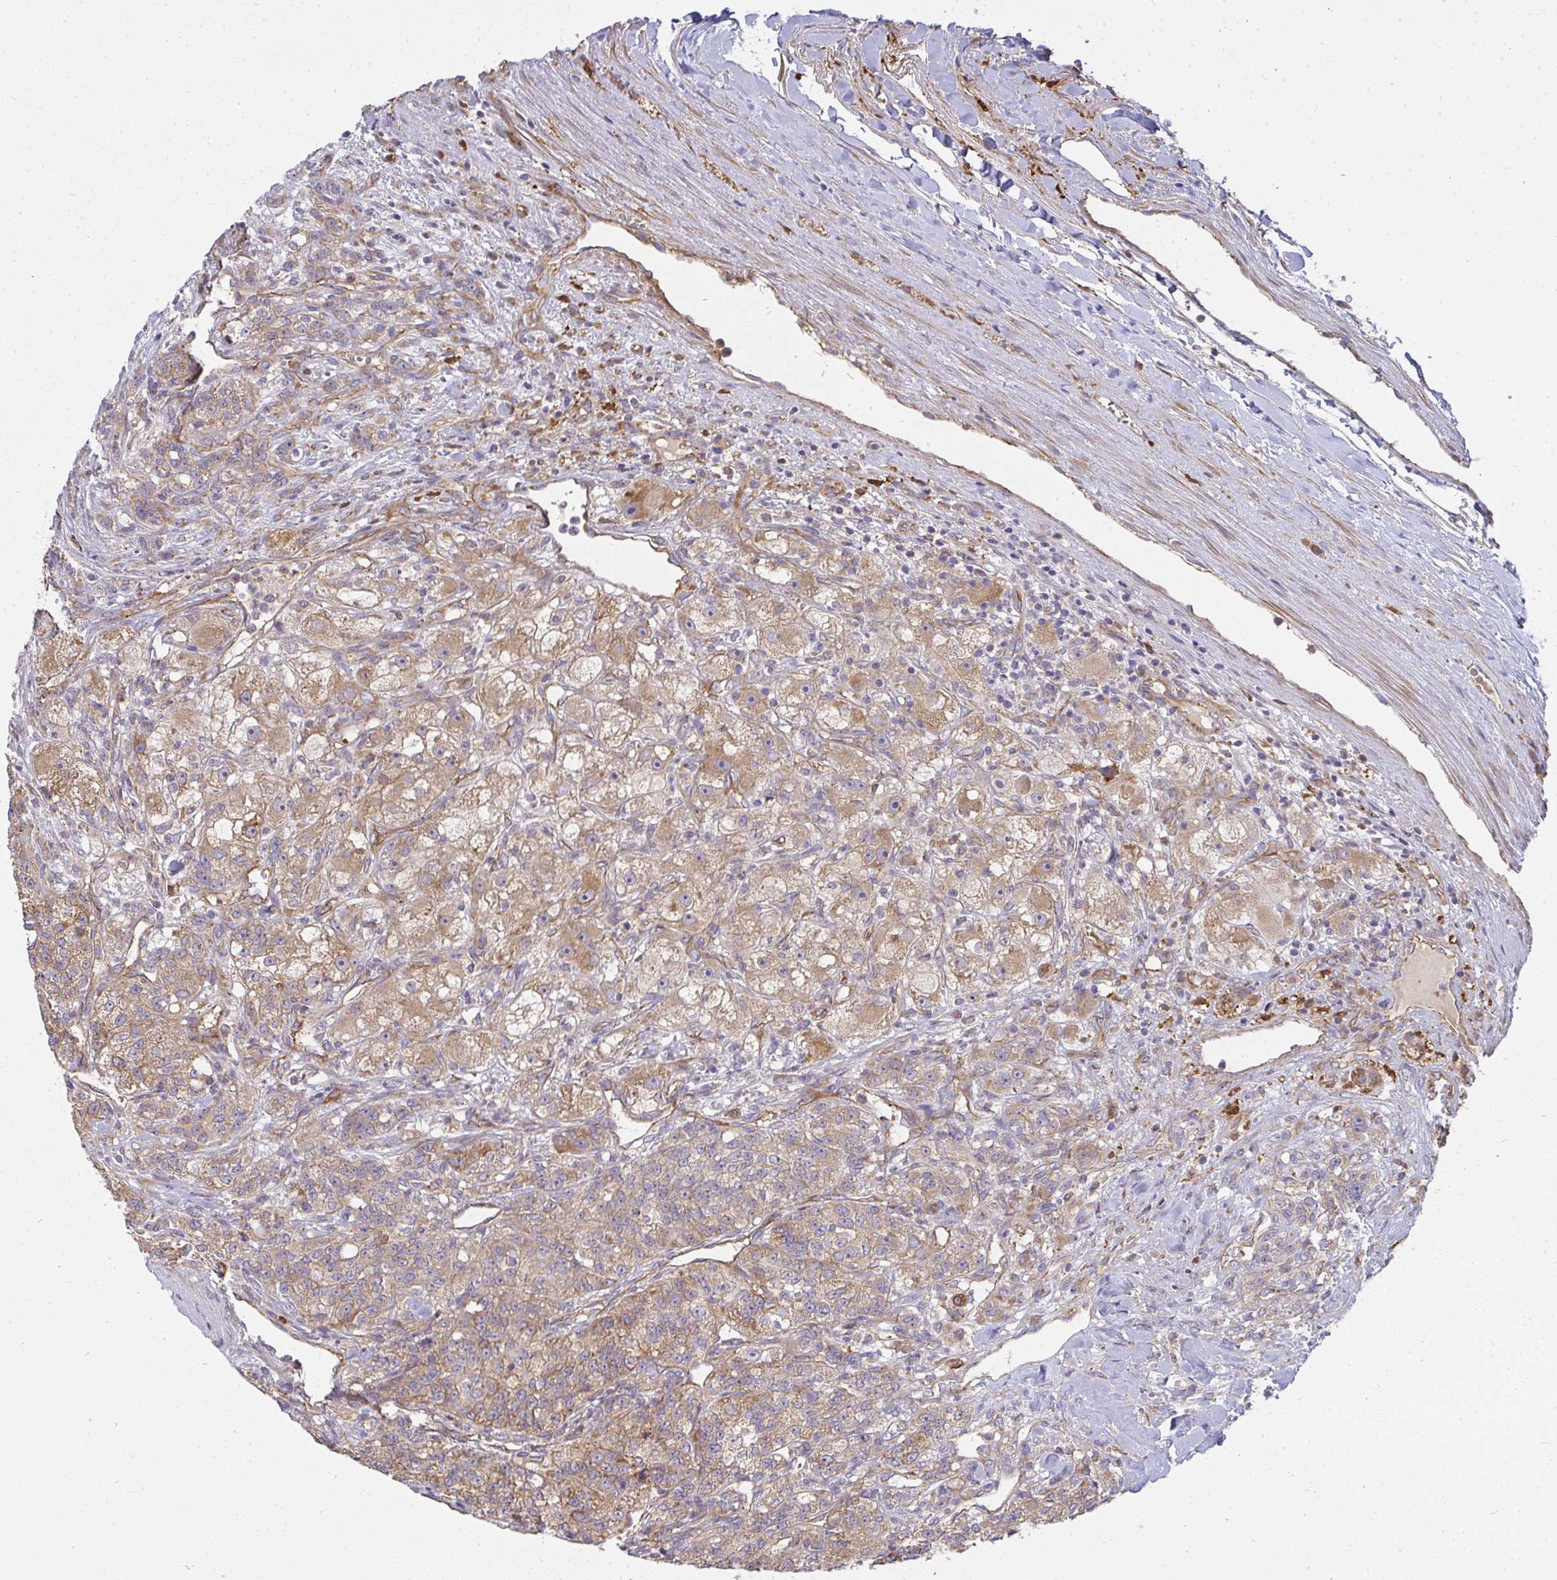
{"staining": {"intensity": "moderate", "quantity": ">75%", "location": "cytoplasmic/membranous"}, "tissue": "renal cancer", "cell_type": "Tumor cells", "image_type": "cancer", "snomed": [{"axis": "morphology", "description": "Adenocarcinoma, NOS"}, {"axis": "topography", "description": "Kidney"}], "caption": "Renal adenocarcinoma stained with a brown dye demonstrates moderate cytoplasmic/membranous positive staining in approximately >75% of tumor cells.", "gene": "B4GALT6", "patient": {"sex": "female", "age": 63}}